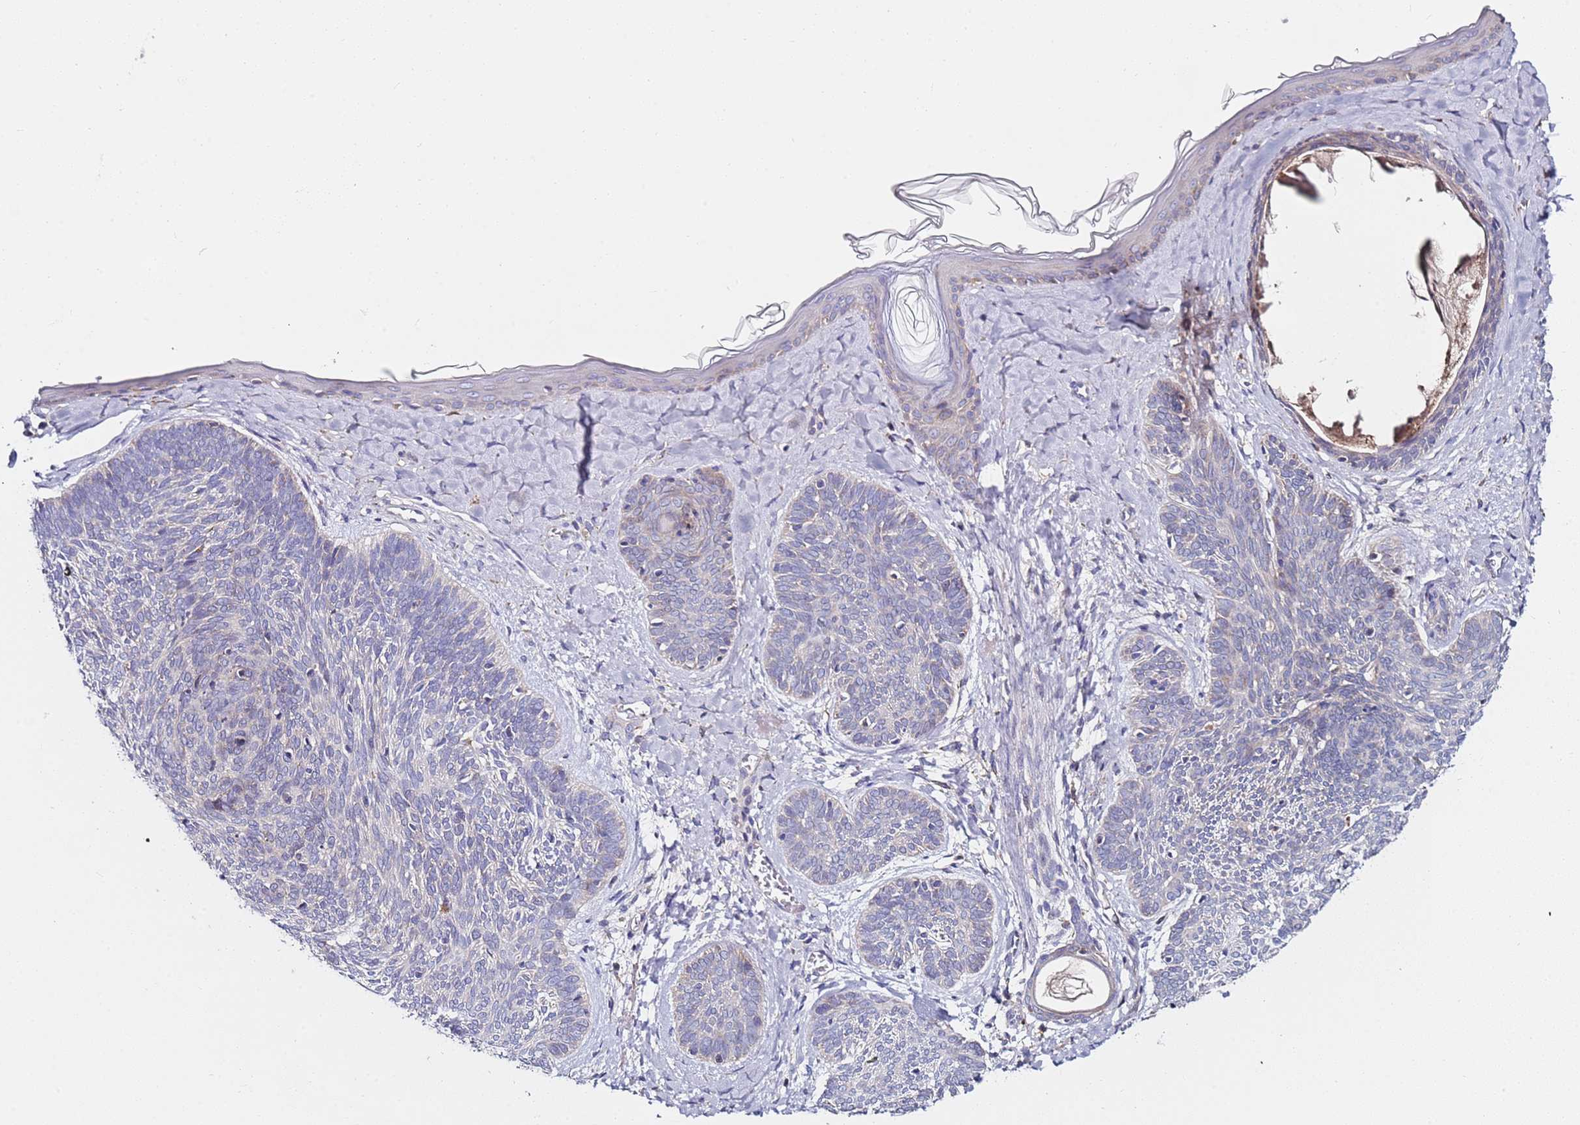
{"staining": {"intensity": "negative", "quantity": "none", "location": "none"}, "tissue": "skin cancer", "cell_type": "Tumor cells", "image_type": "cancer", "snomed": [{"axis": "morphology", "description": "Basal cell carcinoma"}, {"axis": "topography", "description": "Skin"}], "caption": "DAB (3,3'-diaminobenzidine) immunohistochemical staining of skin basal cell carcinoma exhibits no significant expression in tumor cells. The staining is performed using DAB (3,3'-diaminobenzidine) brown chromogen with nuclei counter-stained in using hematoxylin.", "gene": "CNOT9", "patient": {"sex": "female", "age": 81}}